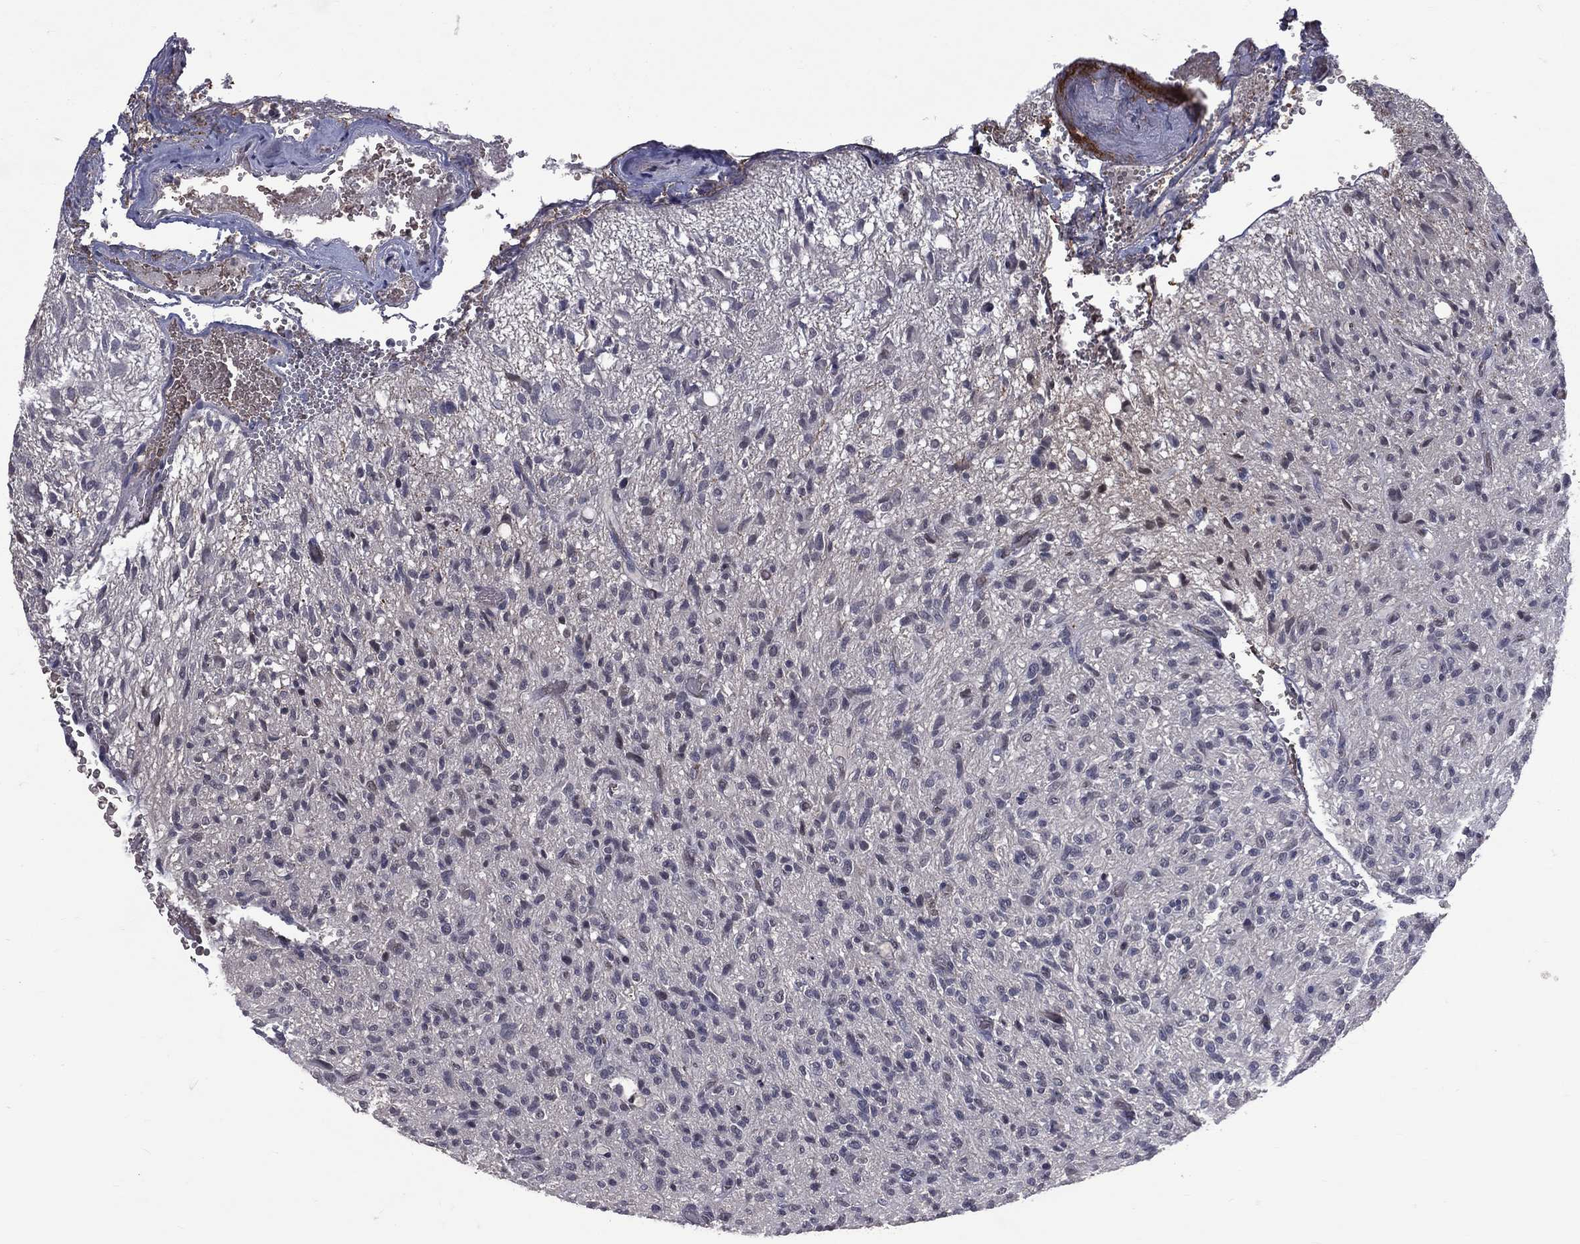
{"staining": {"intensity": "negative", "quantity": "none", "location": "none"}, "tissue": "glioma", "cell_type": "Tumor cells", "image_type": "cancer", "snomed": [{"axis": "morphology", "description": "Glioma, malignant, High grade"}, {"axis": "topography", "description": "Brain"}], "caption": "Immunohistochemistry image of neoplastic tissue: glioma stained with DAB (3,3'-diaminobenzidine) shows no significant protein positivity in tumor cells.", "gene": "DSG4", "patient": {"sex": "male", "age": 64}}